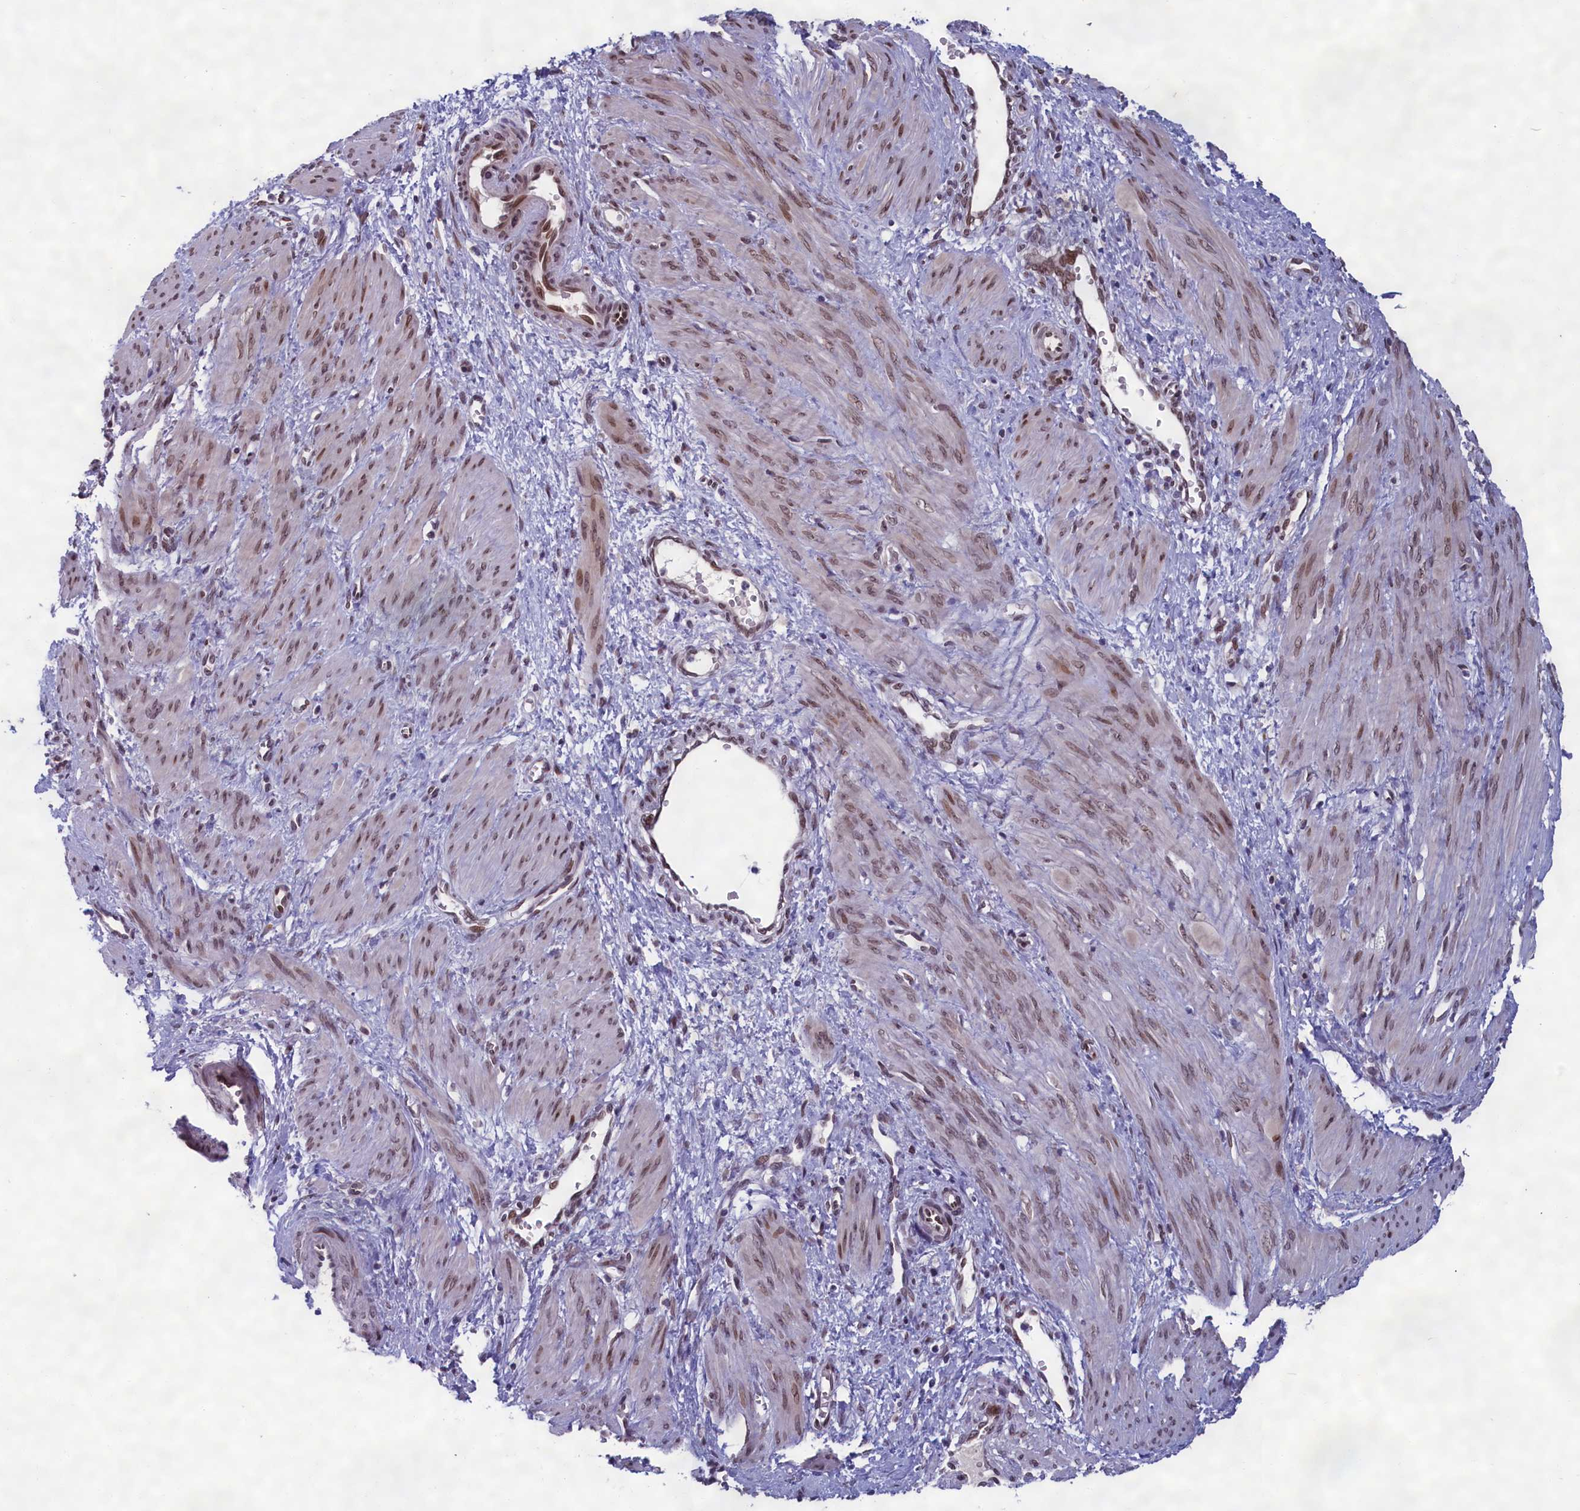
{"staining": {"intensity": "moderate", "quantity": ">75%", "location": "nuclear"}, "tissue": "smooth muscle", "cell_type": "Smooth muscle cells", "image_type": "normal", "snomed": [{"axis": "morphology", "description": "Normal tissue, NOS"}, {"axis": "topography", "description": "Endometrium"}], "caption": "Smooth muscle stained with immunohistochemistry demonstrates moderate nuclear expression in approximately >75% of smooth muscle cells. (DAB (3,3'-diaminobenzidine) IHC, brown staining for protein, blue staining for nuclei).", "gene": "GPSM1", "patient": {"sex": "female", "age": 33}}